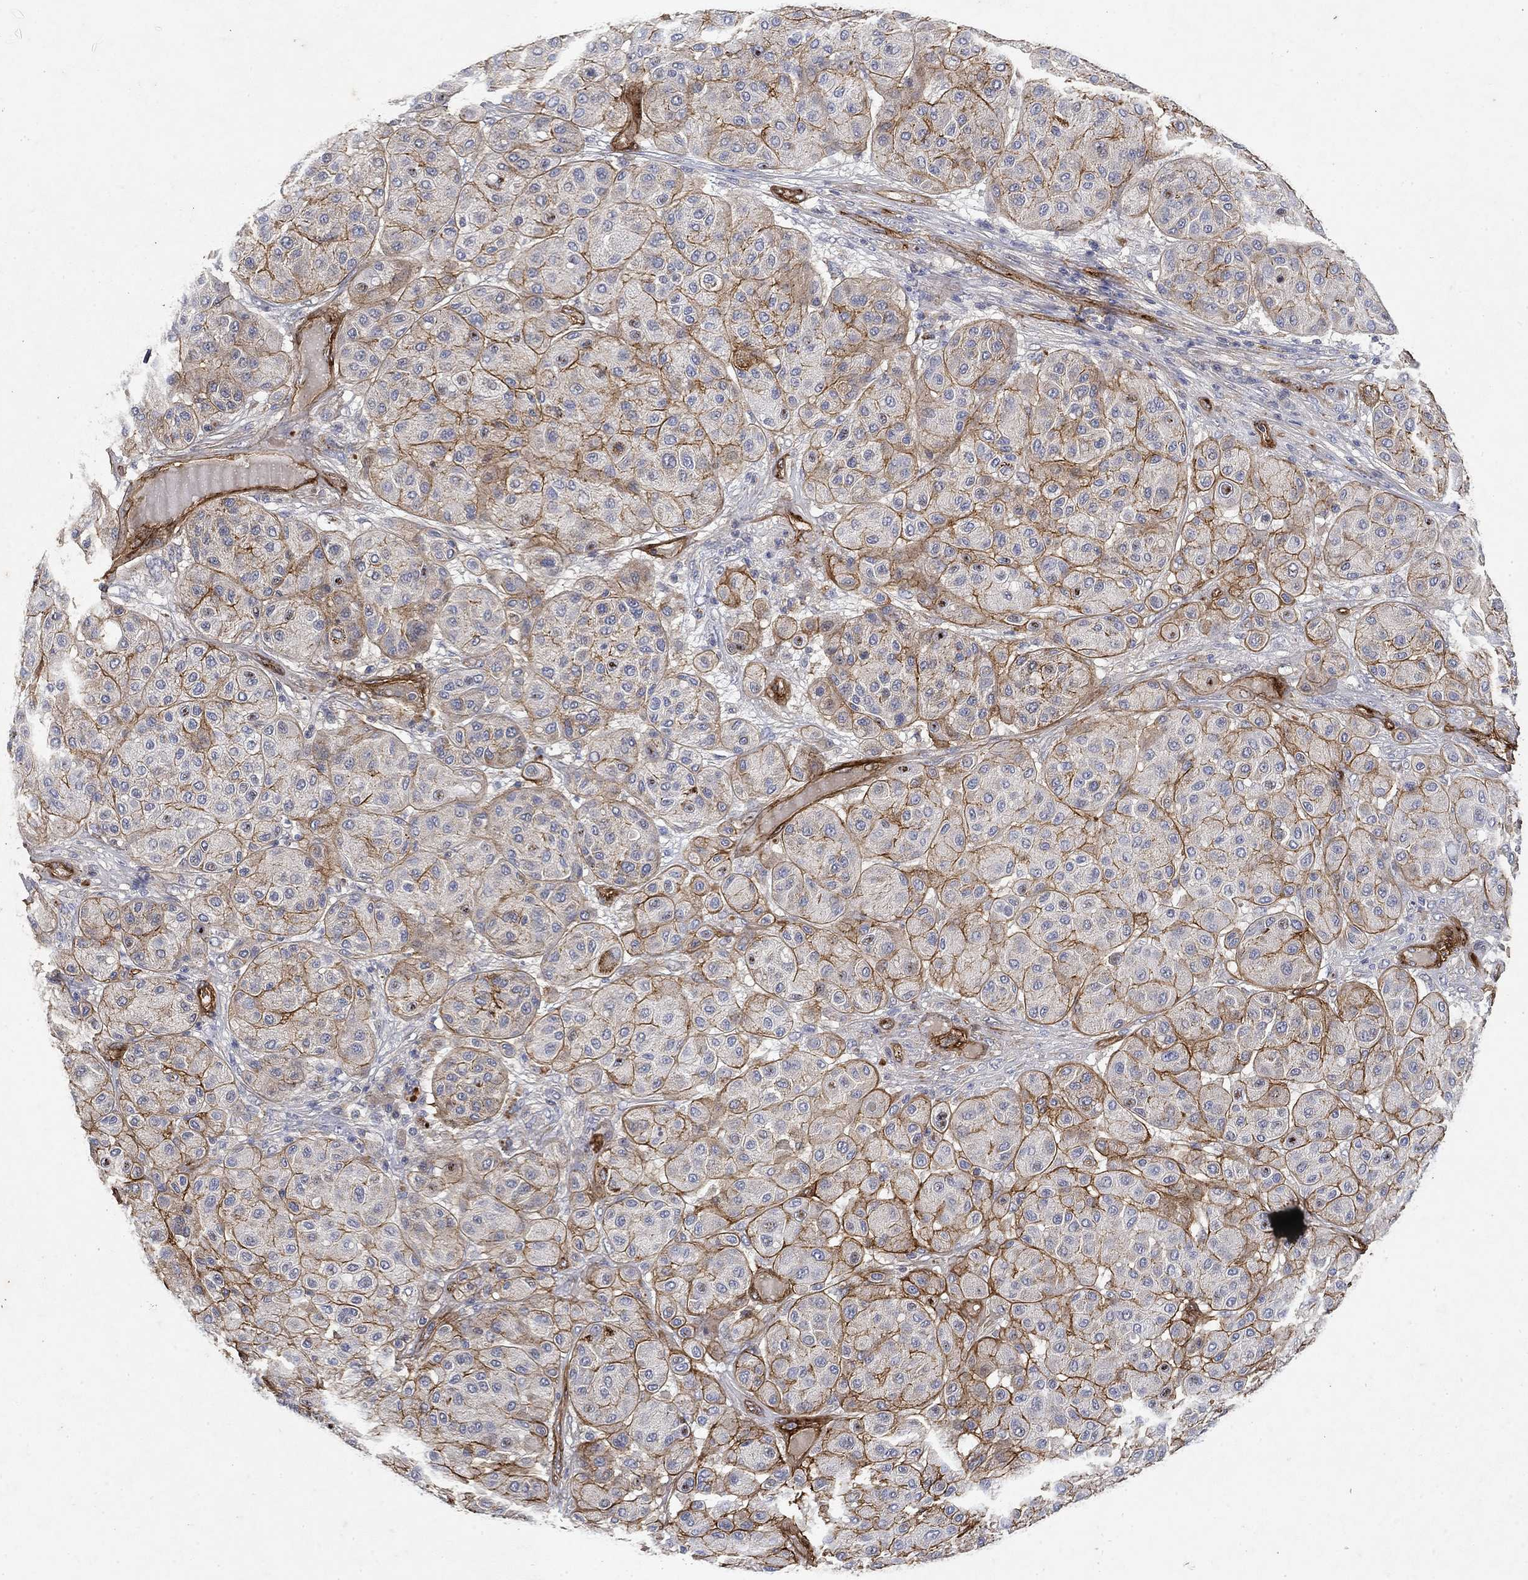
{"staining": {"intensity": "weak", "quantity": "<25%", "location": "cytoplasmic/membranous"}, "tissue": "melanoma", "cell_type": "Tumor cells", "image_type": "cancer", "snomed": [{"axis": "morphology", "description": "Malignant melanoma, Metastatic site"}, {"axis": "topography", "description": "Smooth muscle"}], "caption": "An image of malignant melanoma (metastatic site) stained for a protein shows no brown staining in tumor cells.", "gene": "COL4A2", "patient": {"sex": "male", "age": 41}}